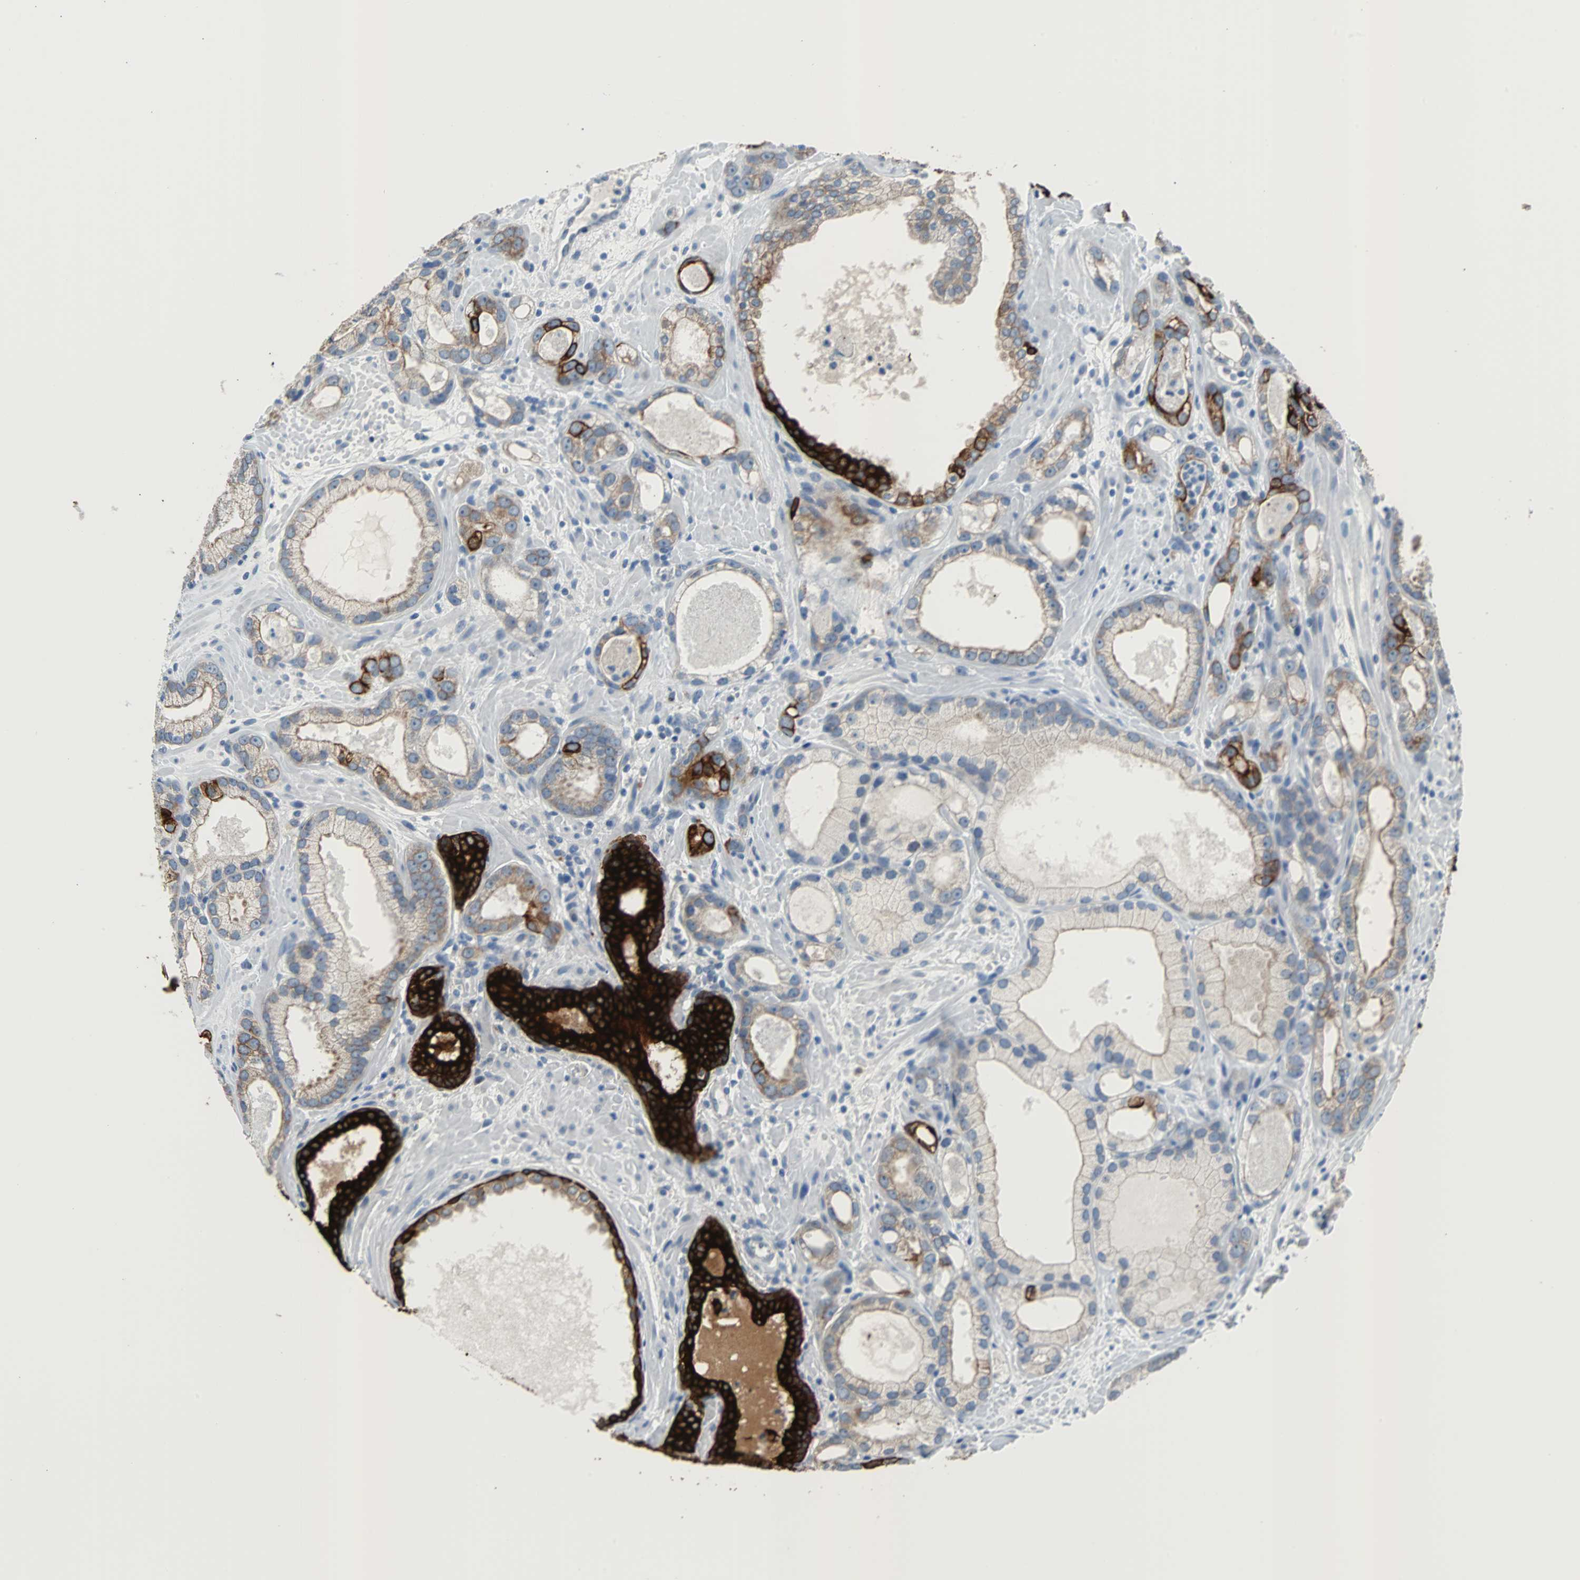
{"staining": {"intensity": "weak", "quantity": ">75%", "location": "cytoplasmic/membranous"}, "tissue": "prostate cancer", "cell_type": "Tumor cells", "image_type": "cancer", "snomed": [{"axis": "morphology", "description": "Adenocarcinoma, Low grade"}, {"axis": "topography", "description": "Prostate"}], "caption": "A low amount of weak cytoplasmic/membranous staining is appreciated in approximately >75% of tumor cells in prostate cancer tissue. (IHC, brightfield microscopy, high magnification).", "gene": "KRT7", "patient": {"sex": "male", "age": 57}}